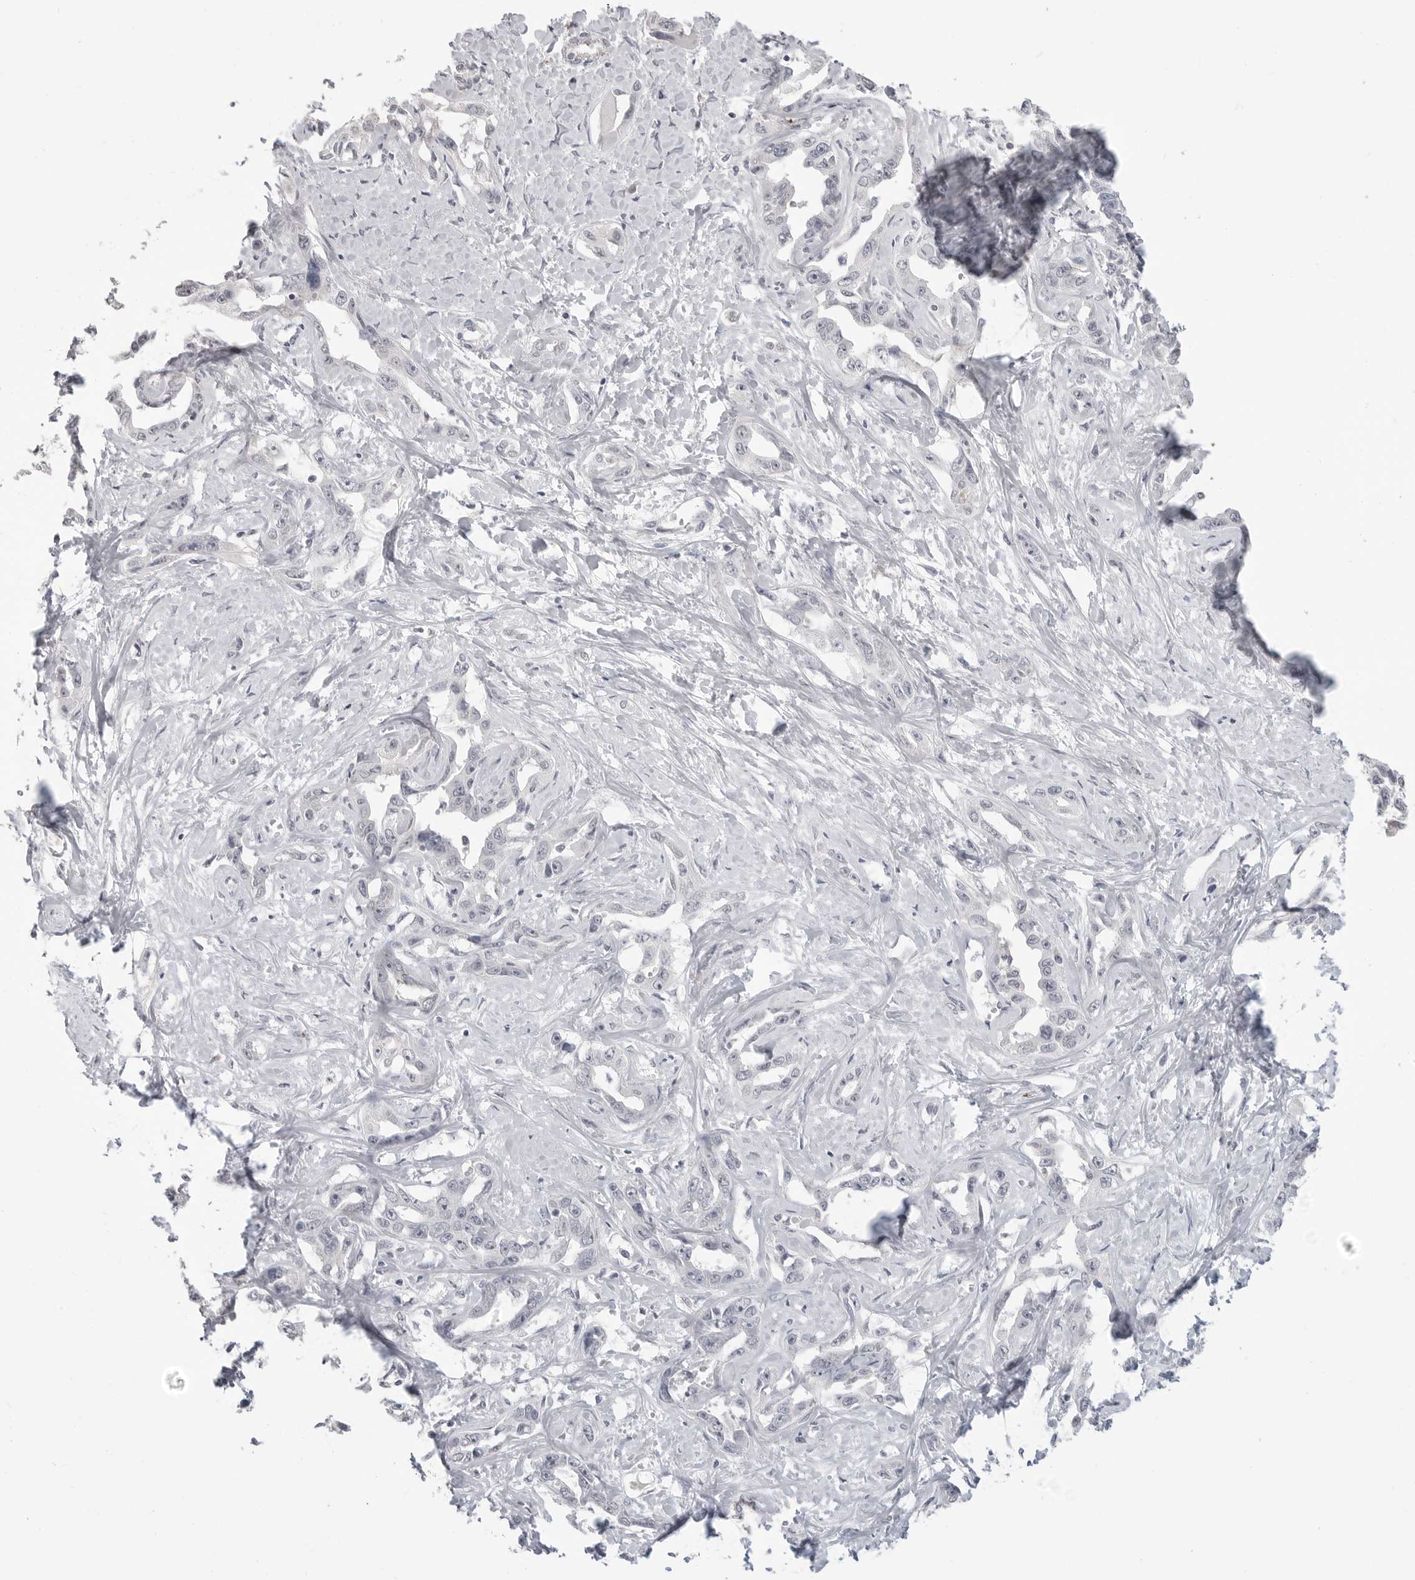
{"staining": {"intensity": "negative", "quantity": "none", "location": "none"}, "tissue": "liver cancer", "cell_type": "Tumor cells", "image_type": "cancer", "snomed": [{"axis": "morphology", "description": "Cholangiocarcinoma"}, {"axis": "topography", "description": "Liver"}], "caption": "High power microscopy image of an immunohistochemistry image of liver cancer, revealing no significant expression in tumor cells.", "gene": "PRSS1", "patient": {"sex": "male", "age": 59}}